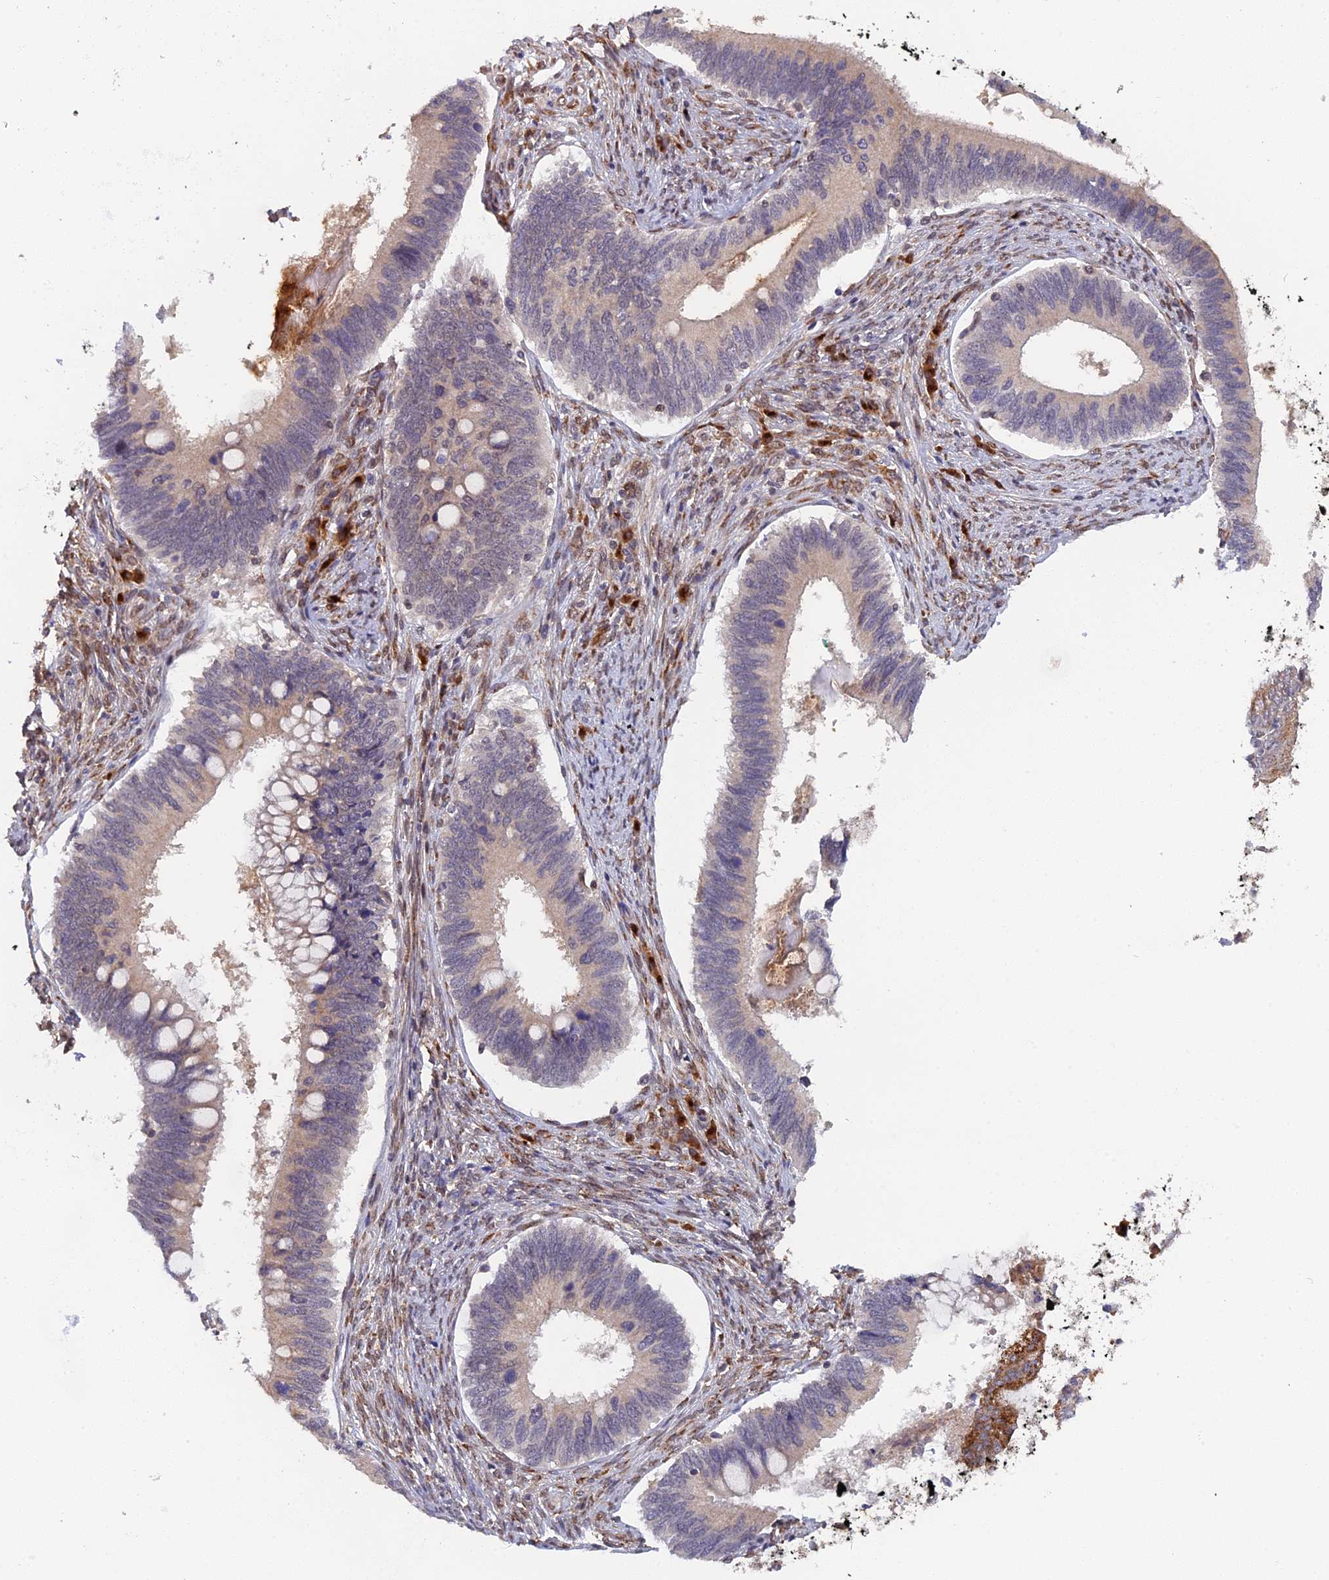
{"staining": {"intensity": "weak", "quantity": "<25%", "location": "cytoplasmic/membranous"}, "tissue": "cervical cancer", "cell_type": "Tumor cells", "image_type": "cancer", "snomed": [{"axis": "morphology", "description": "Adenocarcinoma, NOS"}, {"axis": "topography", "description": "Cervix"}], "caption": "Immunohistochemical staining of cervical adenocarcinoma exhibits no significant staining in tumor cells.", "gene": "SNX17", "patient": {"sex": "female", "age": 42}}